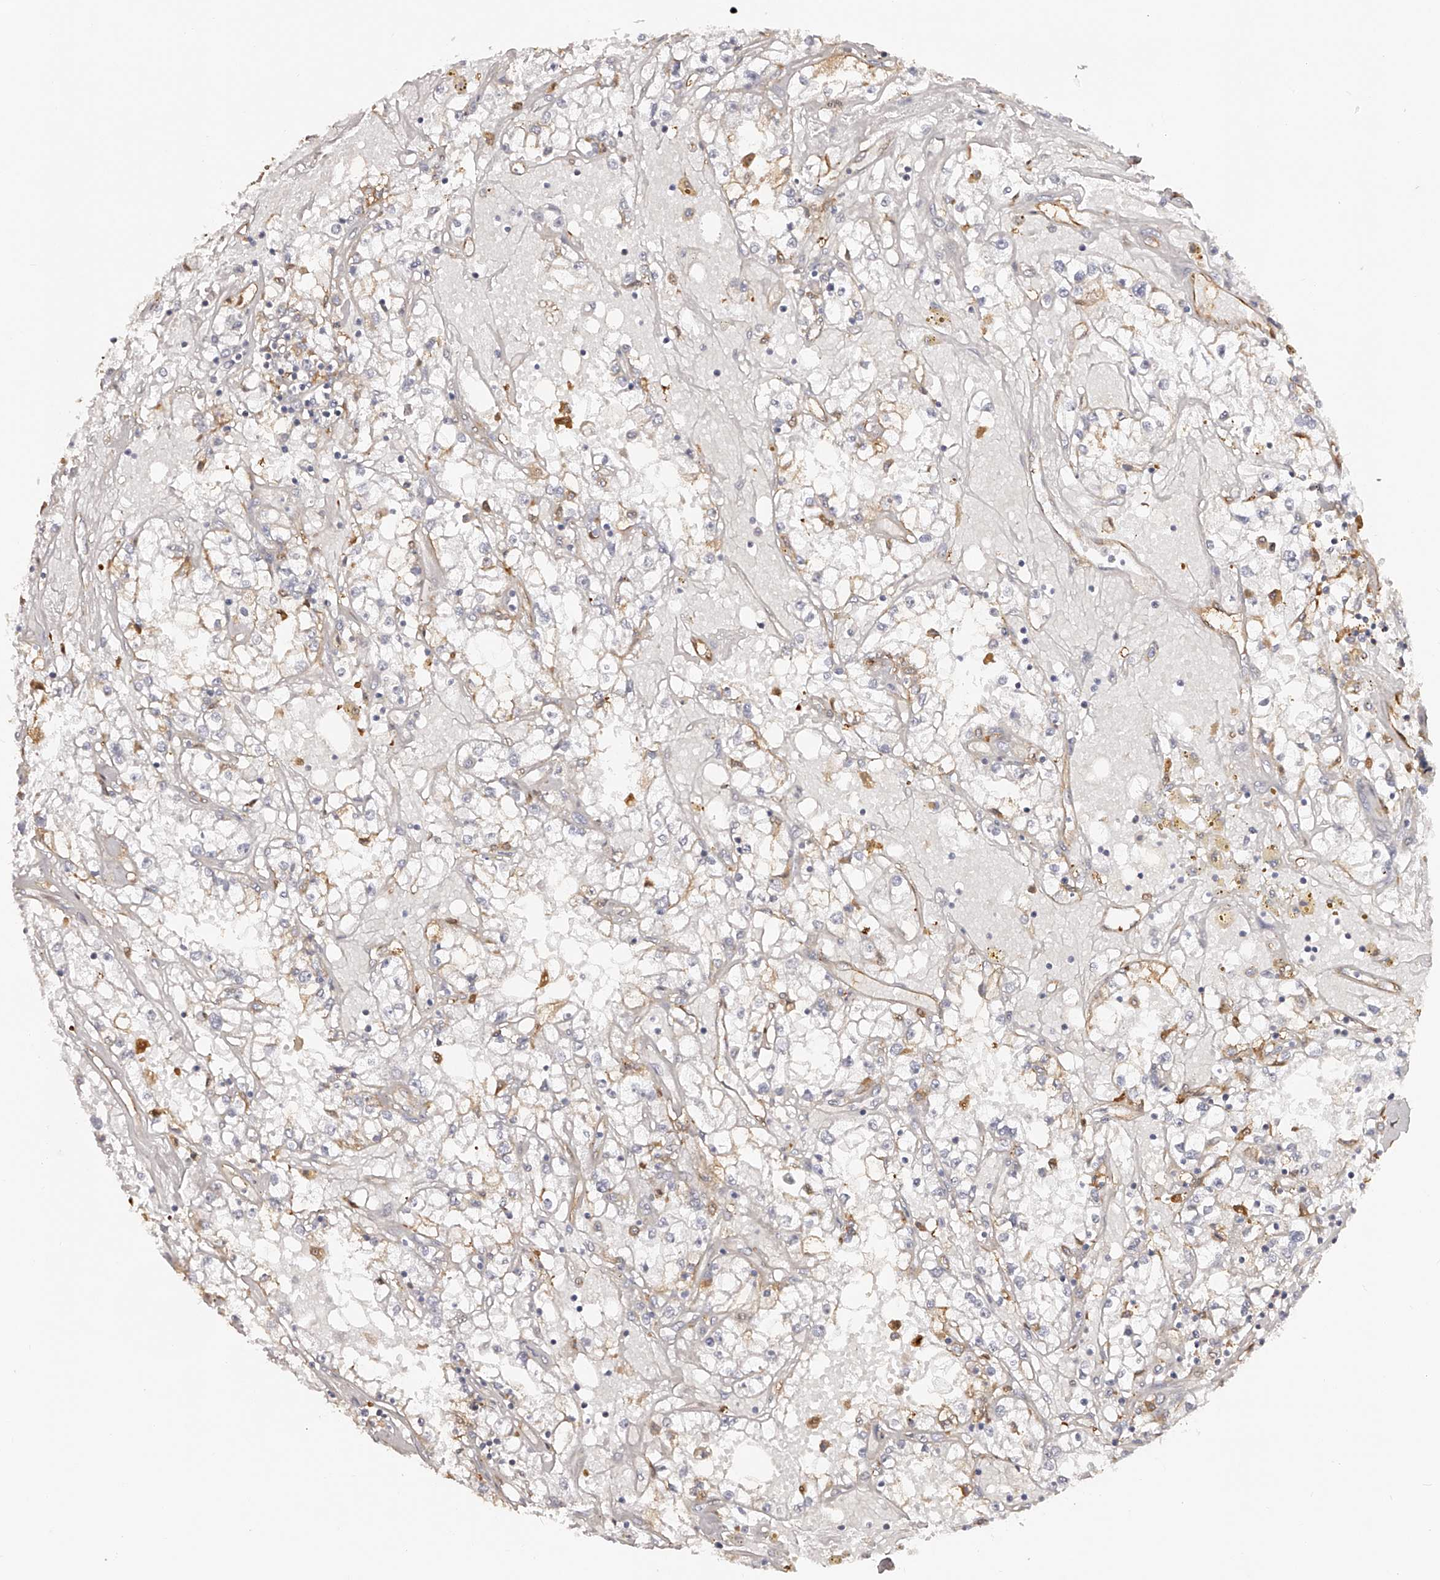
{"staining": {"intensity": "negative", "quantity": "none", "location": "none"}, "tissue": "renal cancer", "cell_type": "Tumor cells", "image_type": "cancer", "snomed": [{"axis": "morphology", "description": "Adenocarcinoma, NOS"}, {"axis": "topography", "description": "Kidney"}], "caption": "Immunohistochemistry of human renal cancer shows no expression in tumor cells.", "gene": "LAP3", "patient": {"sex": "male", "age": 56}}